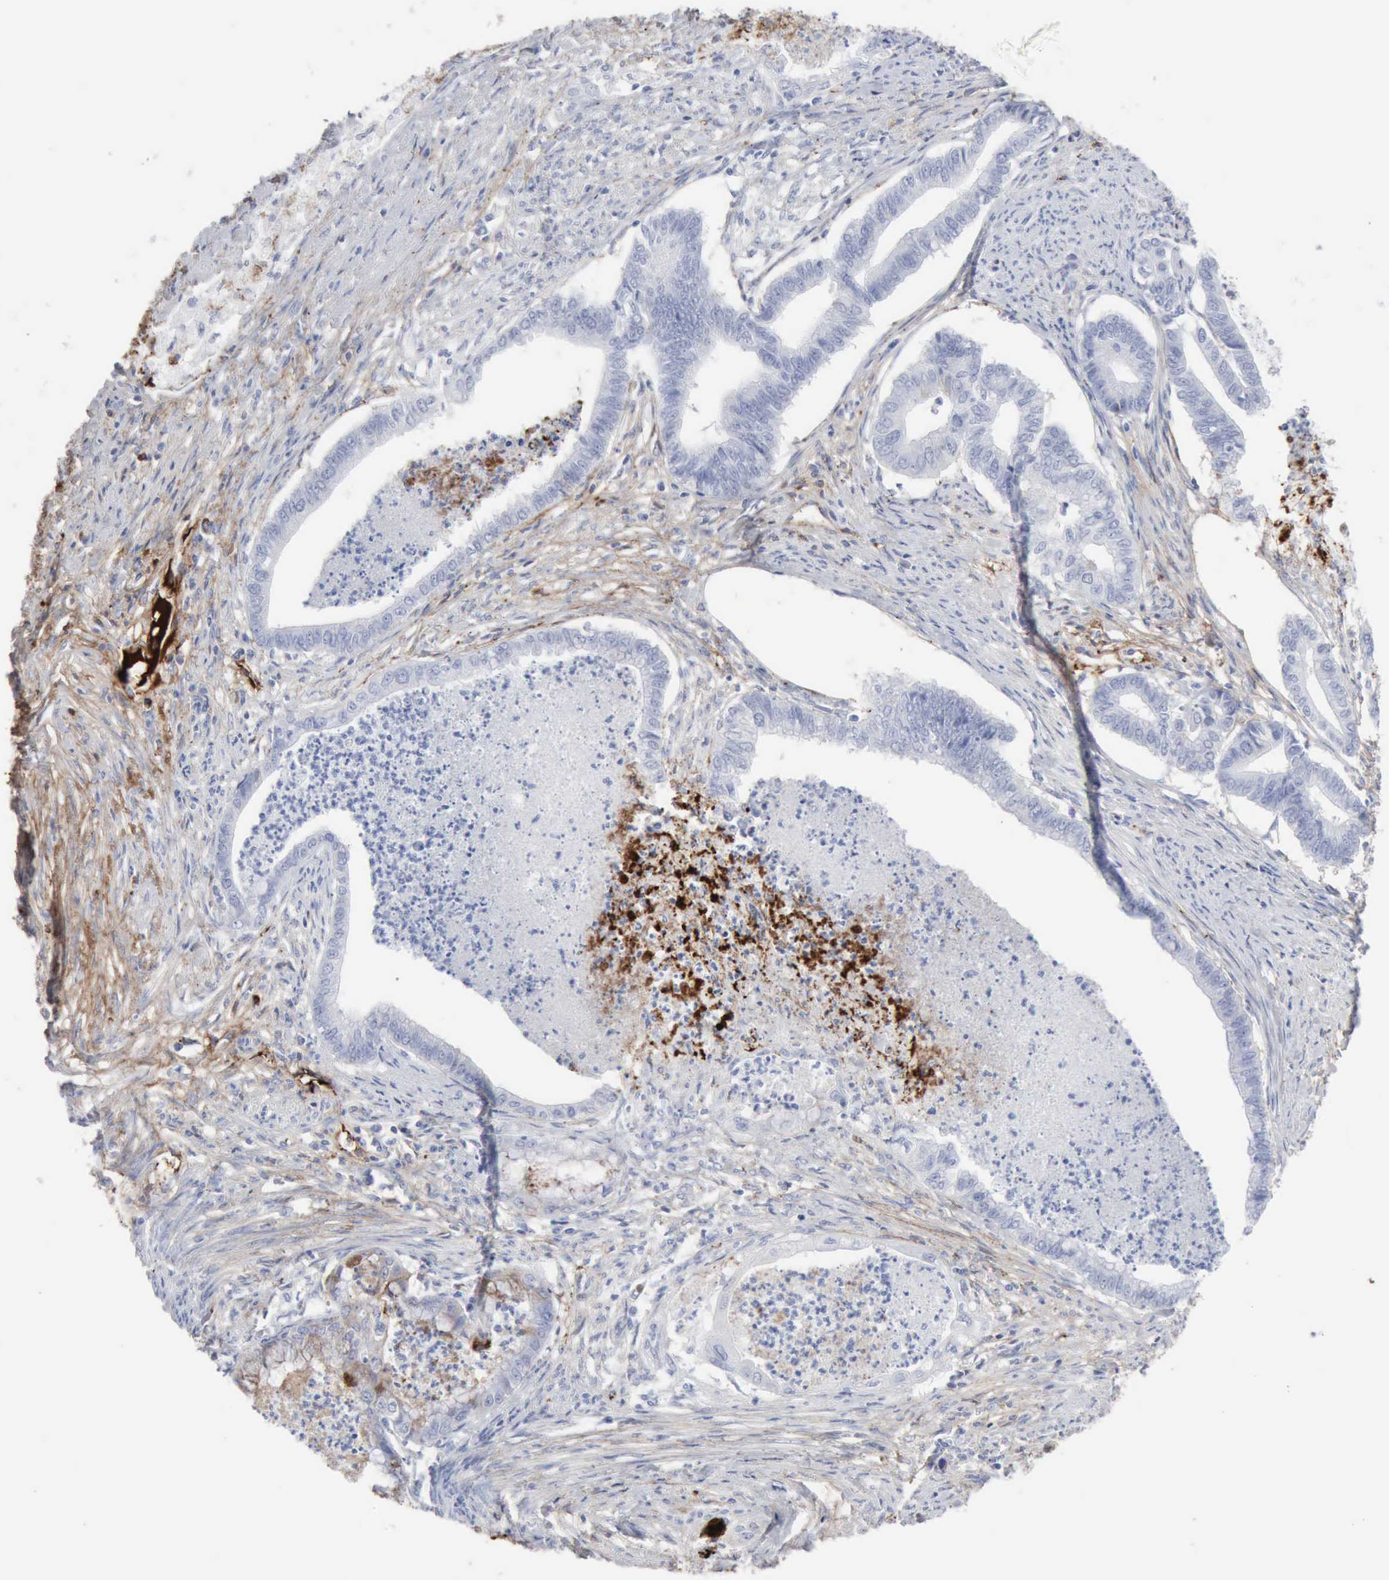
{"staining": {"intensity": "negative", "quantity": "none", "location": "none"}, "tissue": "endometrial cancer", "cell_type": "Tumor cells", "image_type": "cancer", "snomed": [{"axis": "morphology", "description": "Necrosis, NOS"}, {"axis": "morphology", "description": "Adenocarcinoma, NOS"}, {"axis": "topography", "description": "Endometrium"}], "caption": "Tumor cells are negative for brown protein staining in endometrial cancer.", "gene": "C4BPA", "patient": {"sex": "female", "age": 79}}